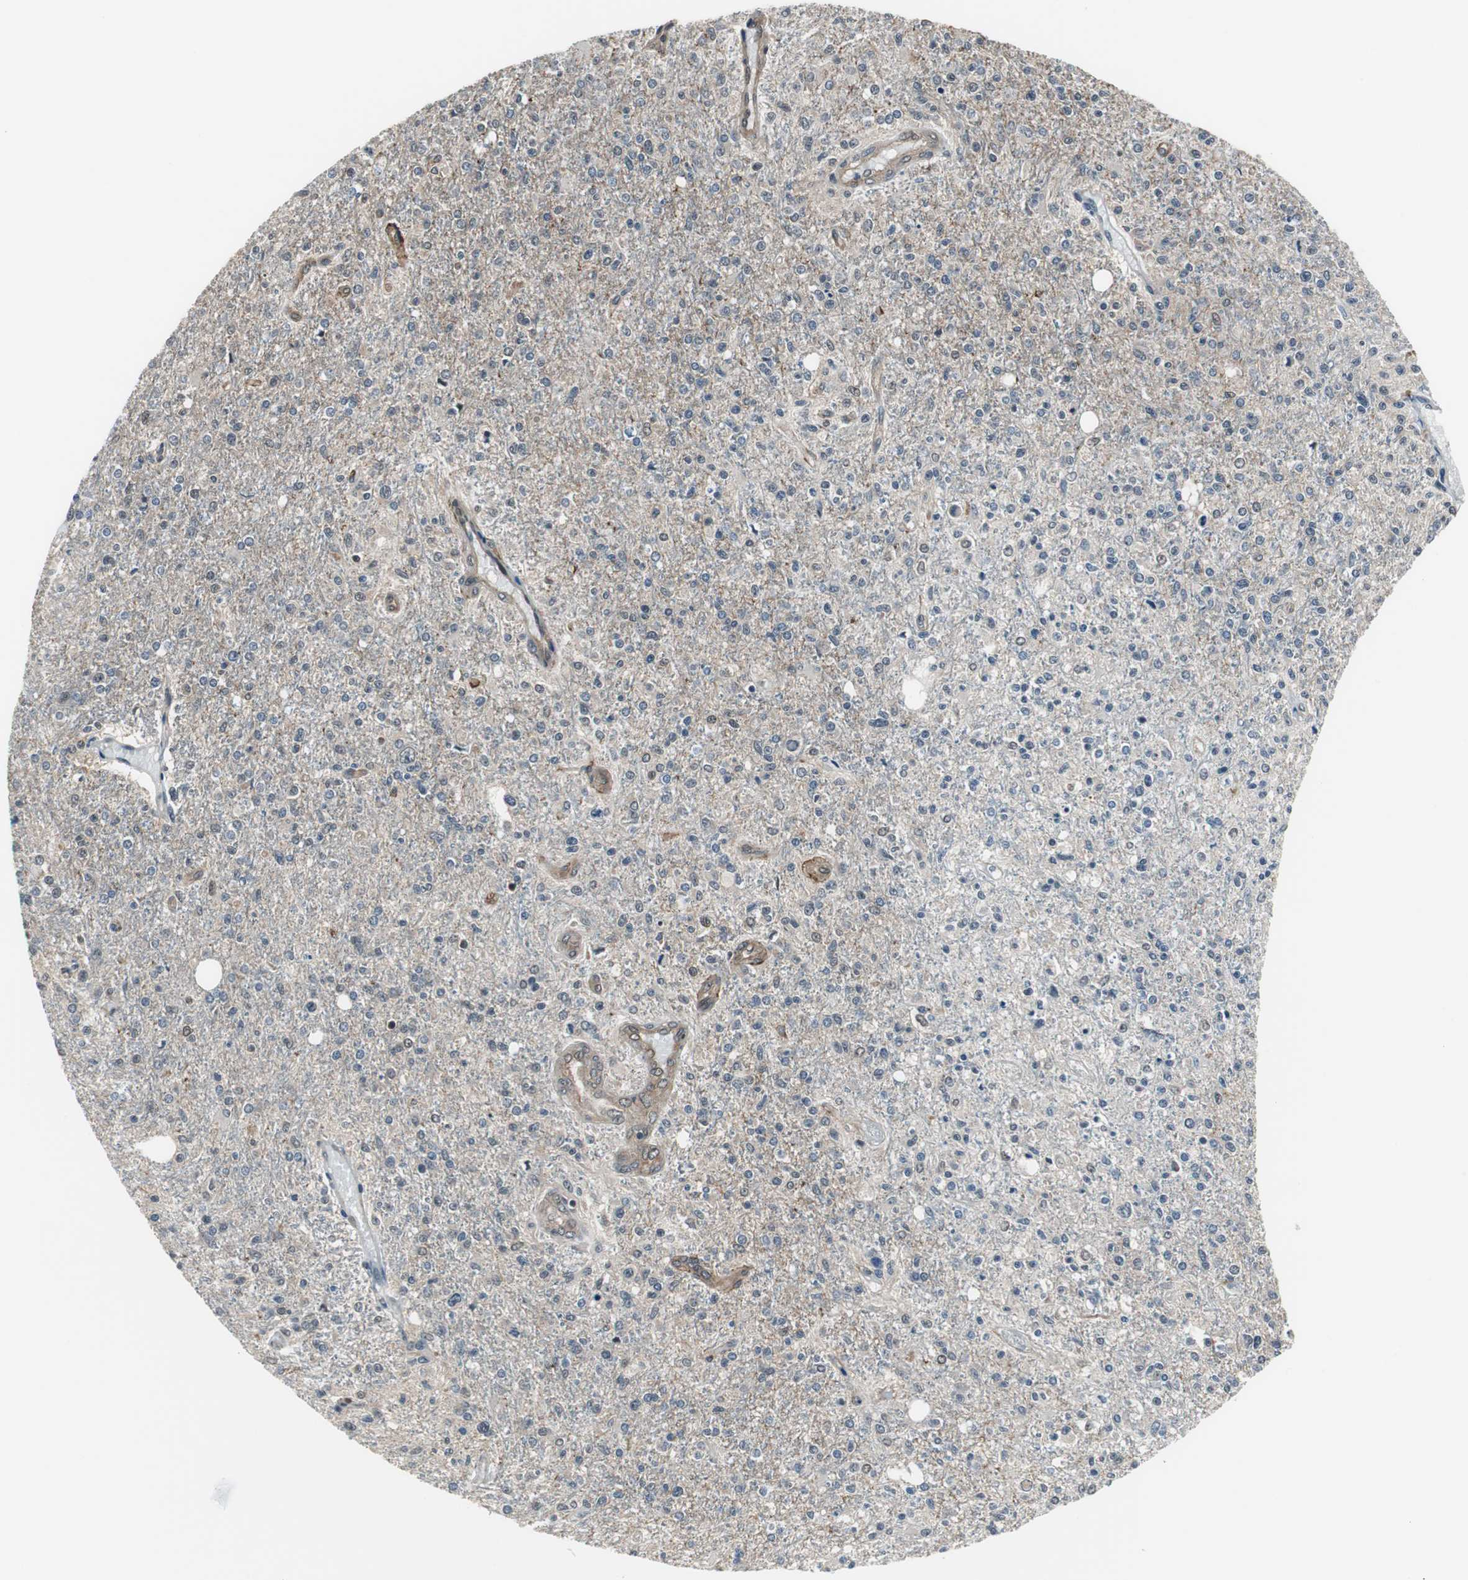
{"staining": {"intensity": "weak", "quantity": "<25%", "location": "cytoplasmic/membranous"}, "tissue": "glioma", "cell_type": "Tumor cells", "image_type": "cancer", "snomed": [{"axis": "morphology", "description": "Glioma, malignant, High grade"}, {"axis": "topography", "description": "Cerebral cortex"}], "caption": "A histopathology image of human malignant high-grade glioma is negative for staining in tumor cells. Brightfield microscopy of immunohistochemistry stained with DAB (brown) and hematoxylin (blue), captured at high magnification.", "gene": "MAFB", "patient": {"sex": "male", "age": 76}}